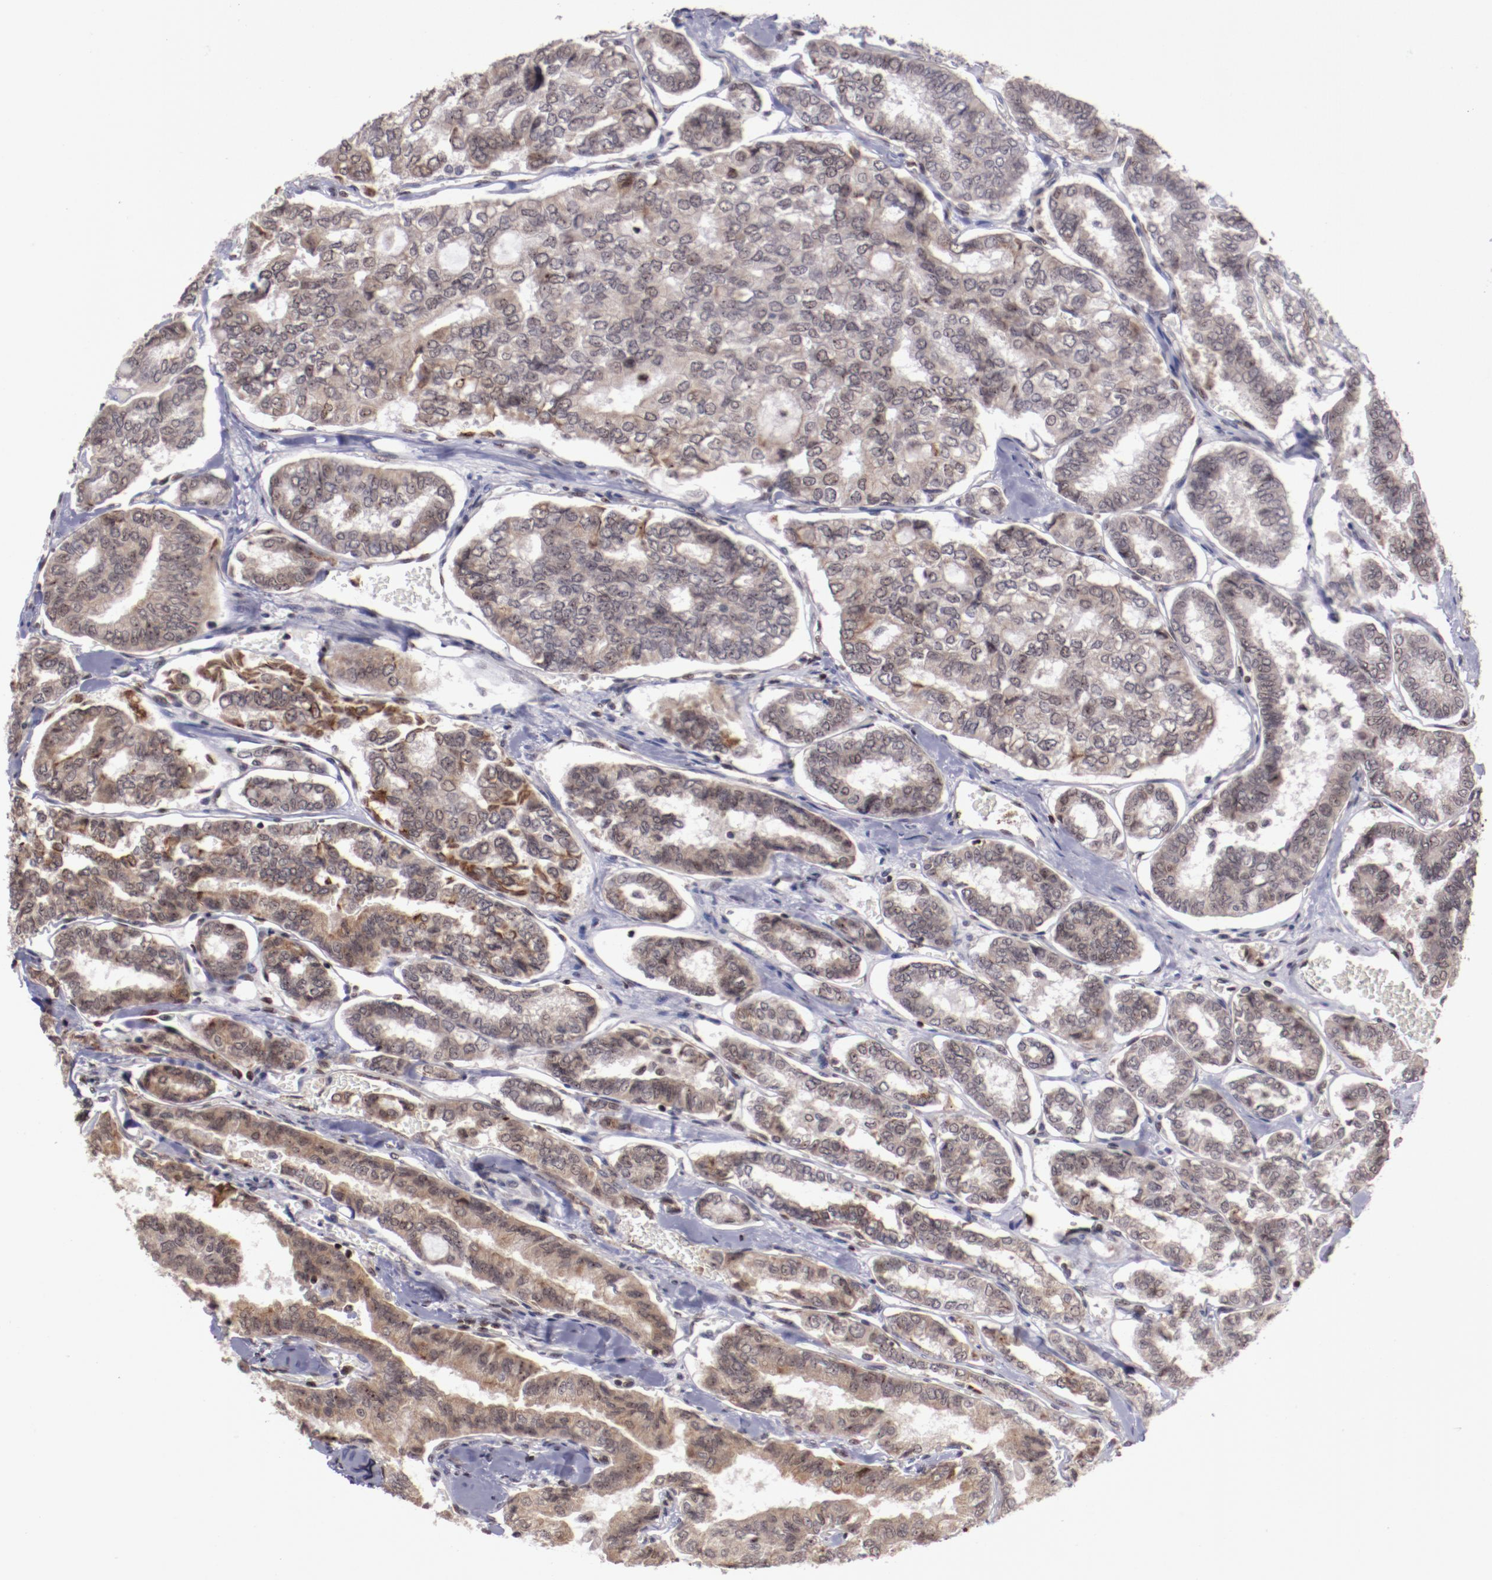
{"staining": {"intensity": "moderate", "quantity": "<25%", "location": "cytoplasmic/membranous"}, "tissue": "thyroid cancer", "cell_type": "Tumor cells", "image_type": "cancer", "snomed": [{"axis": "morphology", "description": "Papillary adenocarcinoma, NOS"}, {"axis": "topography", "description": "Thyroid gland"}], "caption": "Protein expression analysis of thyroid cancer reveals moderate cytoplasmic/membranous positivity in approximately <25% of tumor cells.", "gene": "DDX24", "patient": {"sex": "female", "age": 35}}